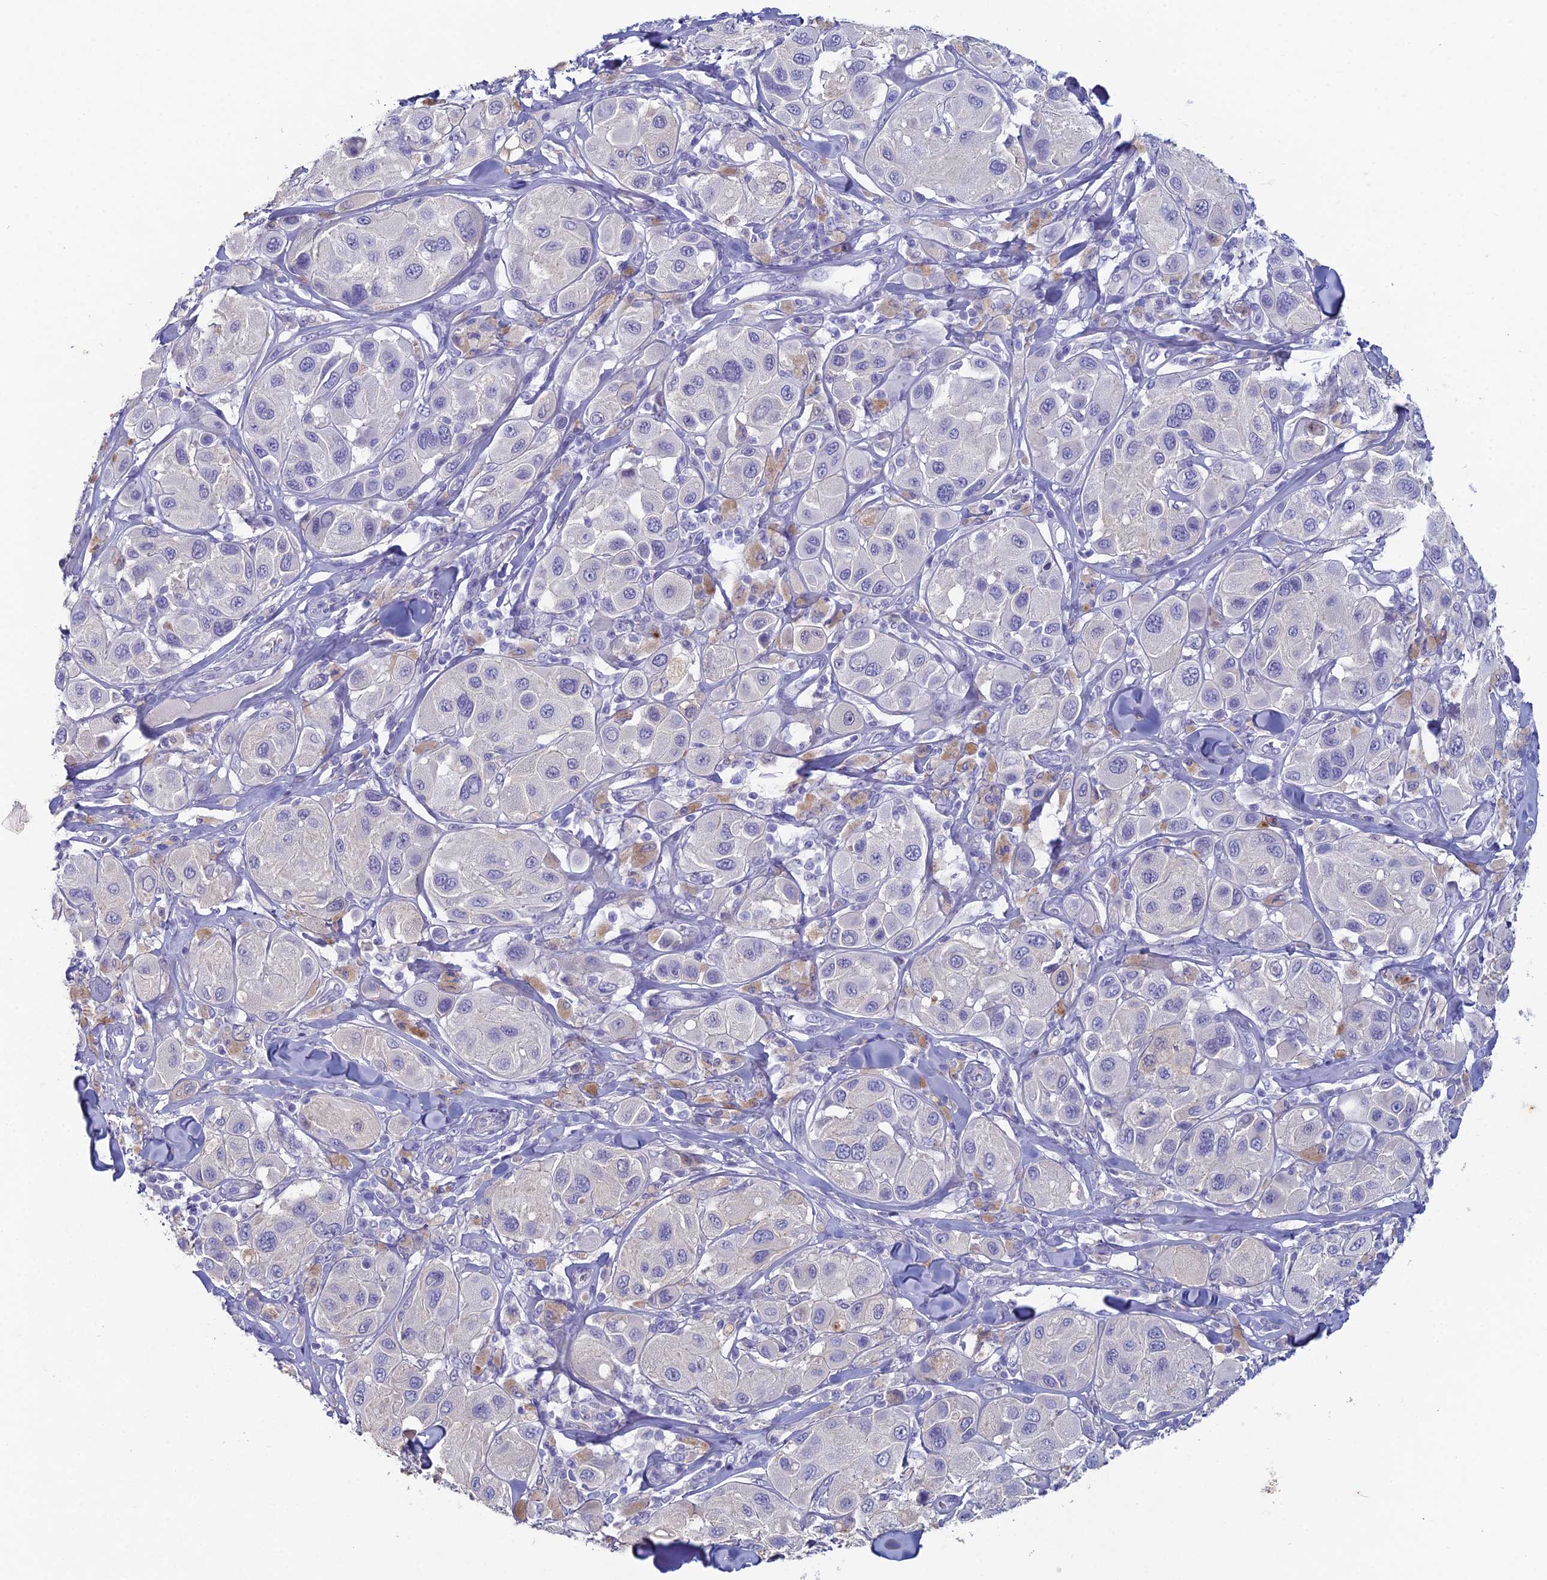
{"staining": {"intensity": "negative", "quantity": "none", "location": "none"}, "tissue": "melanoma", "cell_type": "Tumor cells", "image_type": "cancer", "snomed": [{"axis": "morphology", "description": "Malignant melanoma, Metastatic site"}, {"axis": "topography", "description": "Skin"}], "caption": "A micrograph of melanoma stained for a protein displays no brown staining in tumor cells.", "gene": "NCAM1", "patient": {"sex": "male", "age": 41}}